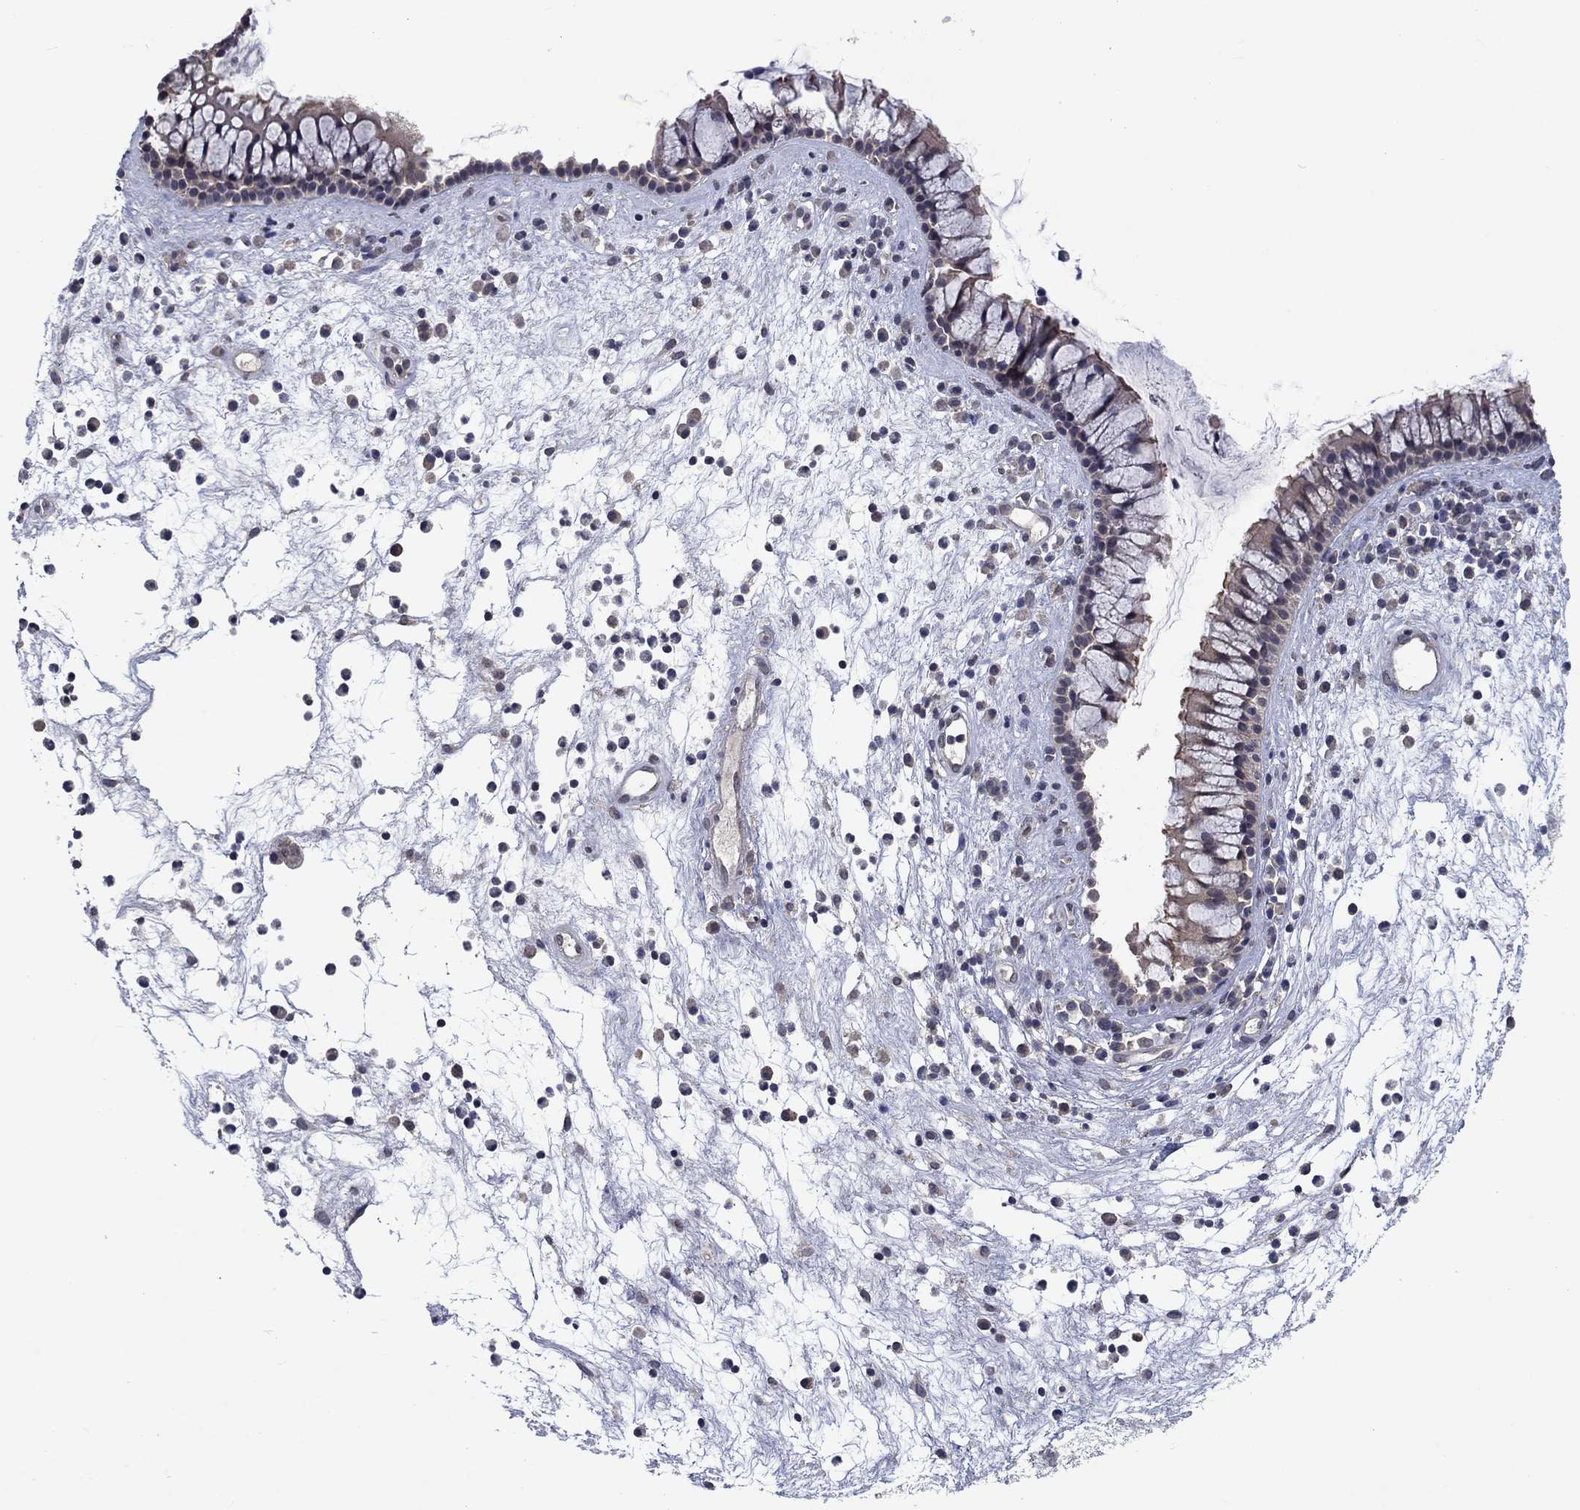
{"staining": {"intensity": "moderate", "quantity": "<25%", "location": "cytoplasmic/membranous"}, "tissue": "nasopharynx", "cell_type": "Respiratory epithelial cells", "image_type": "normal", "snomed": [{"axis": "morphology", "description": "Normal tissue, NOS"}, {"axis": "topography", "description": "Nasopharynx"}], "caption": "Immunohistochemistry (IHC) photomicrograph of normal human nasopharynx stained for a protein (brown), which reveals low levels of moderate cytoplasmic/membranous positivity in about <25% of respiratory epithelial cells.", "gene": "SPATA33", "patient": {"sex": "male", "age": 77}}